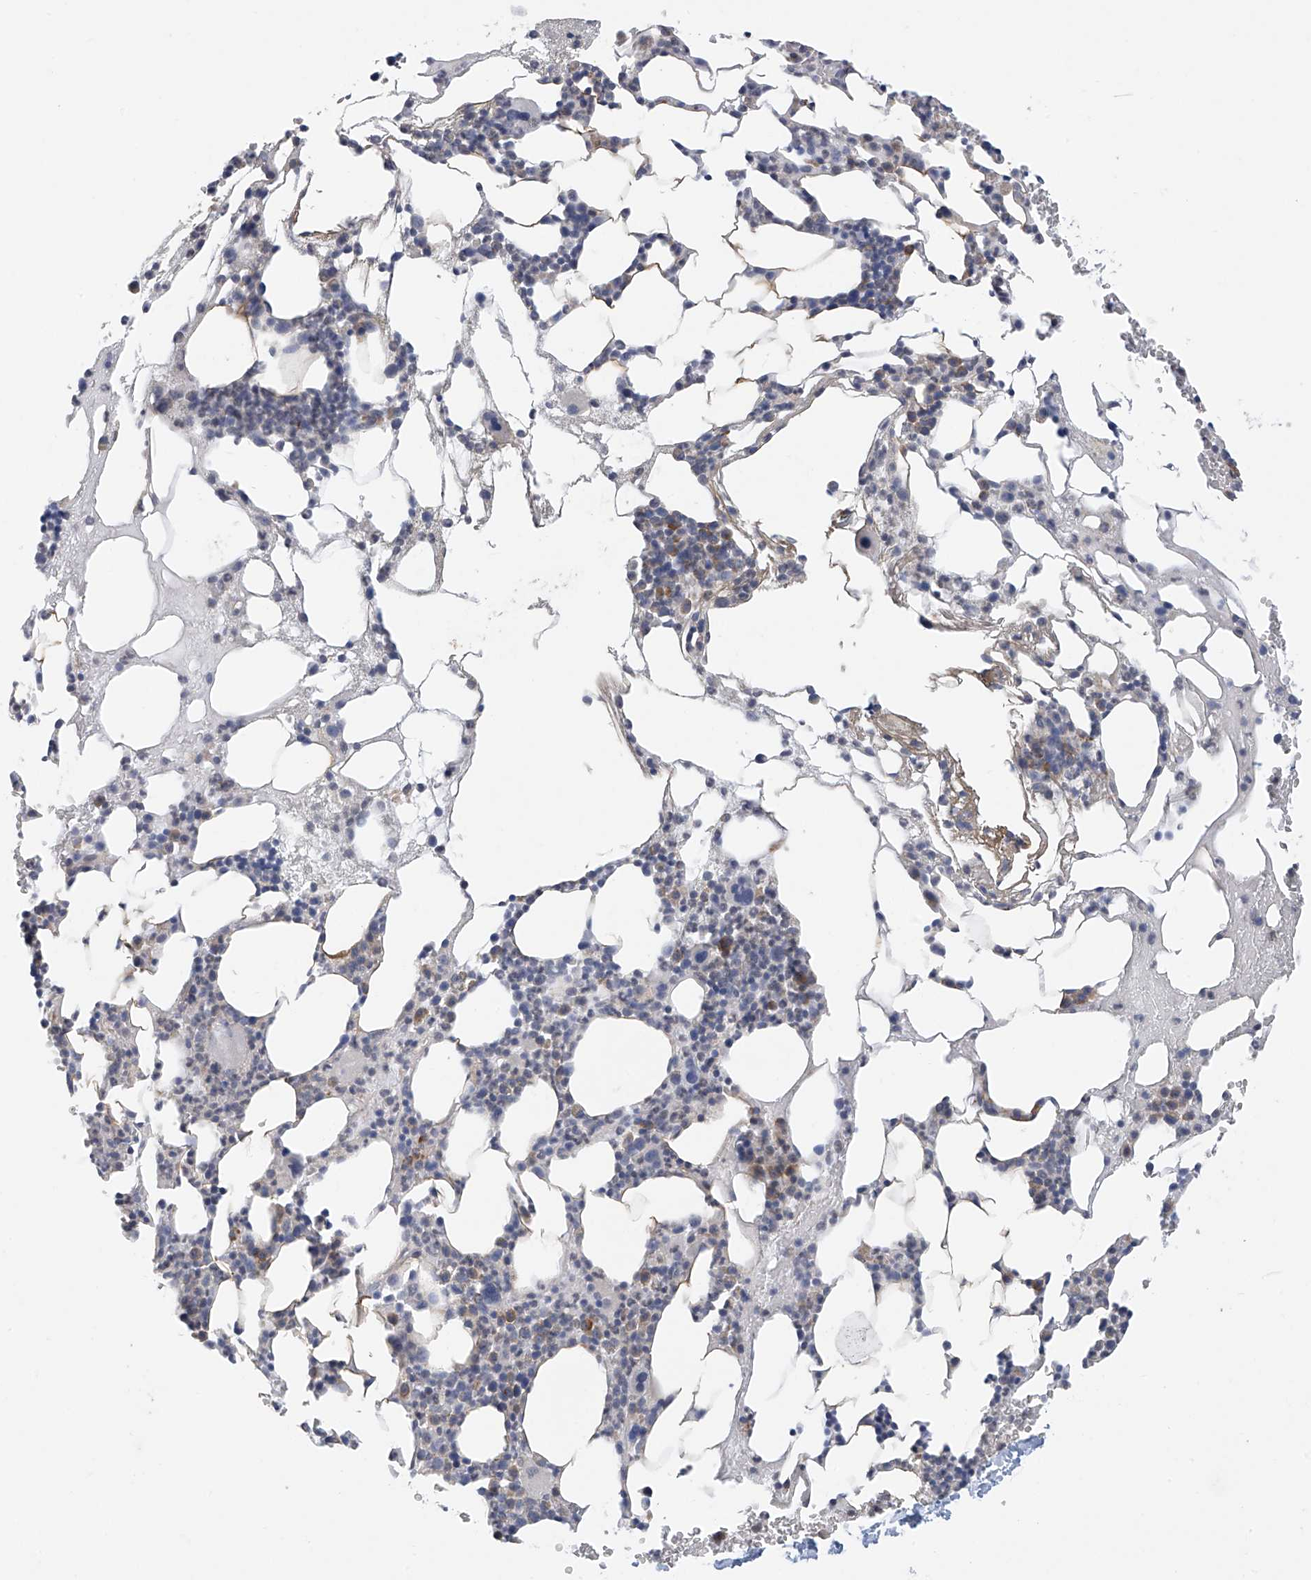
{"staining": {"intensity": "moderate", "quantity": "<25%", "location": "cytoplasmic/membranous"}, "tissue": "bone marrow", "cell_type": "Hematopoietic cells", "image_type": "normal", "snomed": [{"axis": "morphology", "description": "Normal tissue, NOS"}, {"axis": "morphology", "description": "Inflammation, NOS"}, {"axis": "topography", "description": "Bone marrow"}], "caption": "This micrograph shows IHC staining of unremarkable human bone marrow, with low moderate cytoplasmic/membranous expression in approximately <25% of hematopoietic cells.", "gene": "SLCO4A1", "patient": {"sex": "female", "age": 78}}